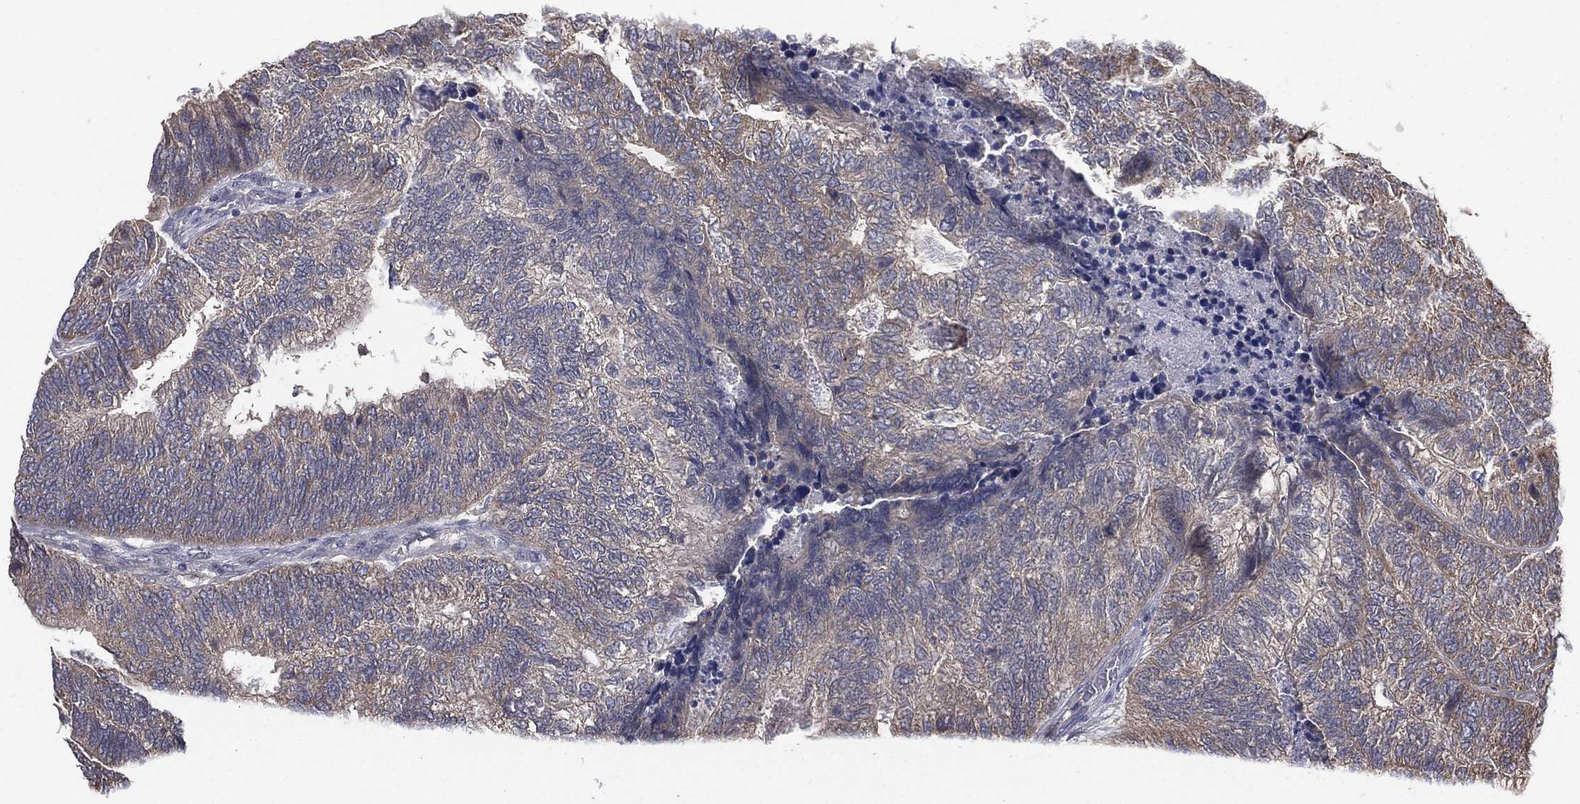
{"staining": {"intensity": "negative", "quantity": "none", "location": "none"}, "tissue": "colorectal cancer", "cell_type": "Tumor cells", "image_type": "cancer", "snomed": [{"axis": "morphology", "description": "Adenocarcinoma, NOS"}, {"axis": "topography", "description": "Colon"}], "caption": "Colorectal cancer (adenocarcinoma) was stained to show a protein in brown. There is no significant positivity in tumor cells.", "gene": "MPP7", "patient": {"sex": "female", "age": 67}}